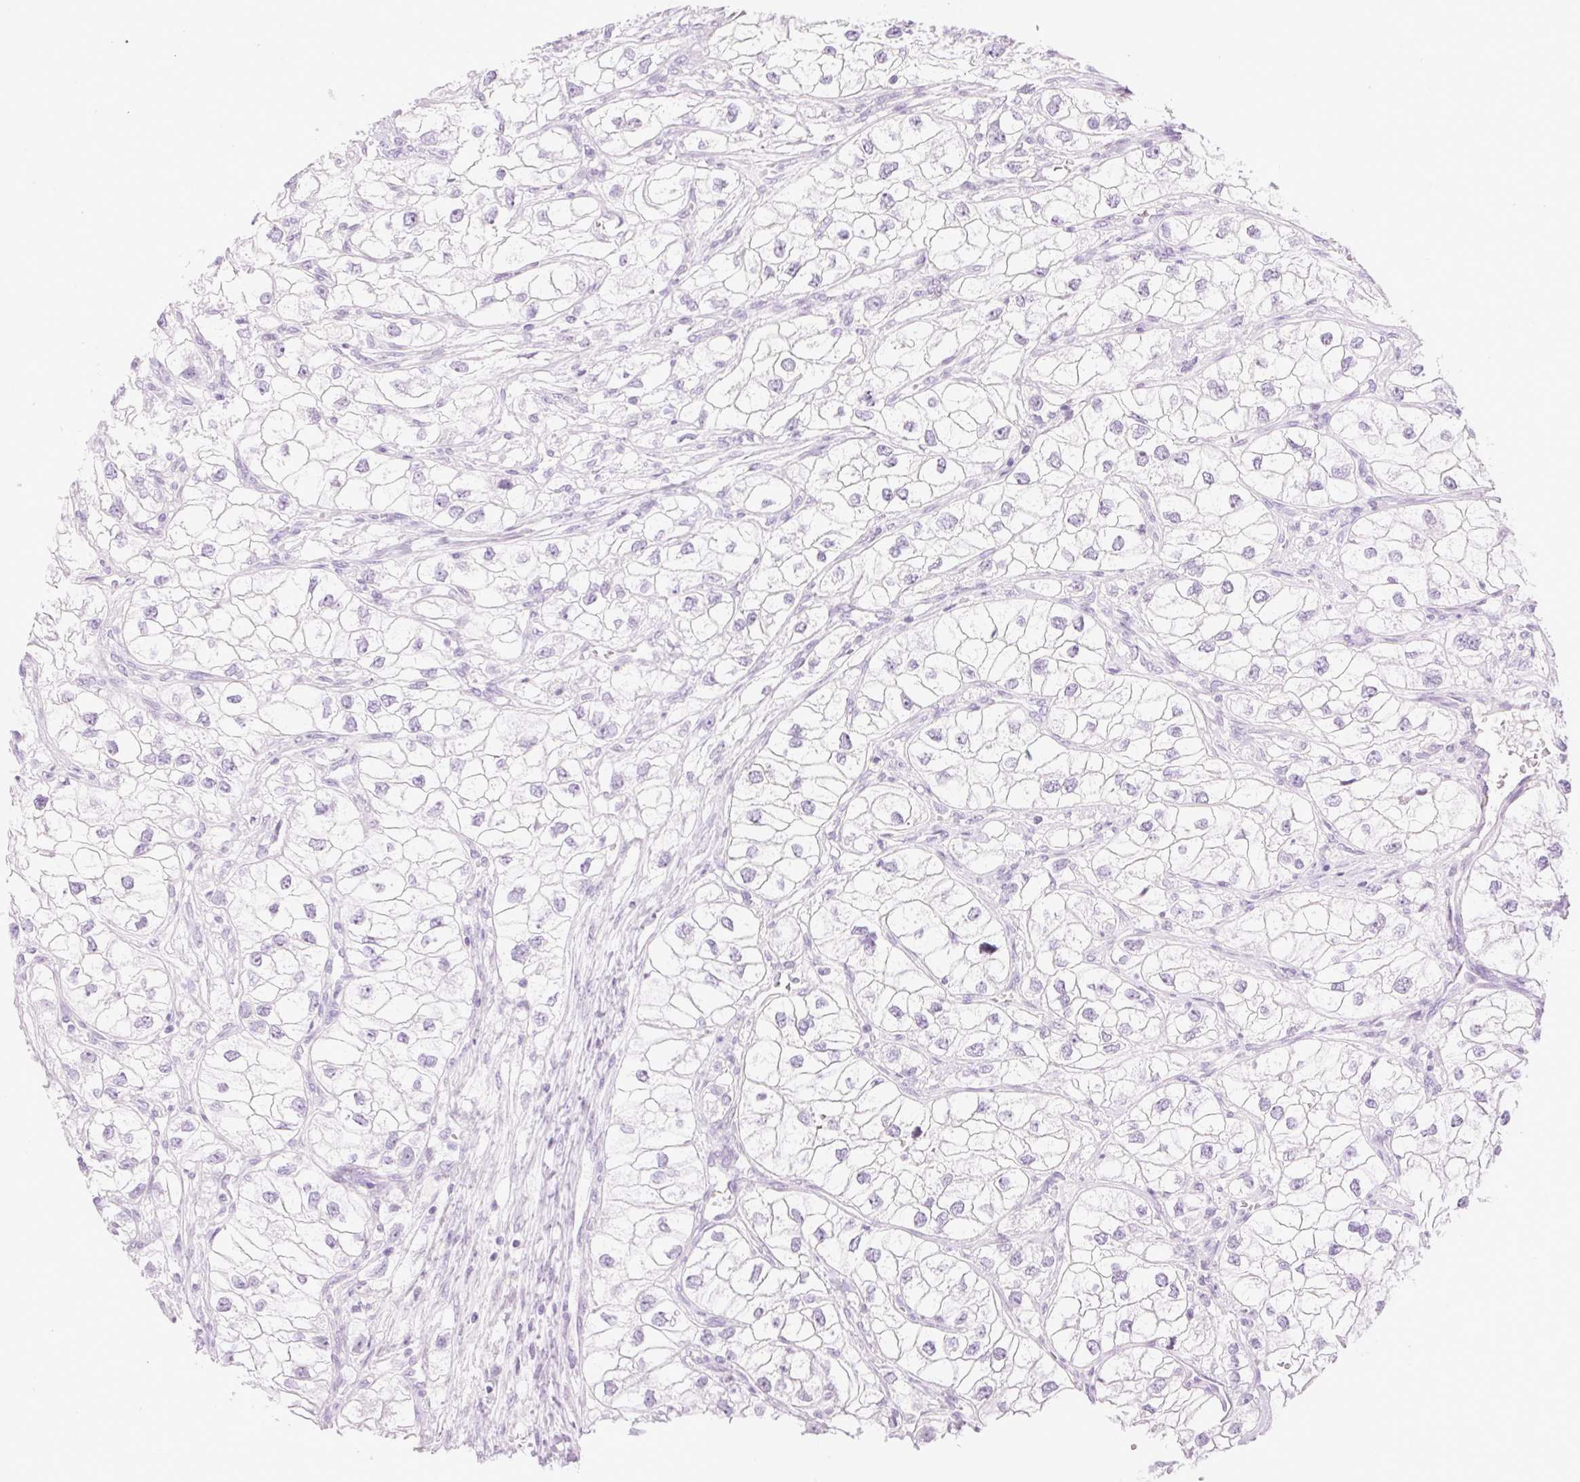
{"staining": {"intensity": "negative", "quantity": "none", "location": "none"}, "tissue": "renal cancer", "cell_type": "Tumor cells", "image_type": "cancer", "snomed": [{"axis": "morphology", "description": "Adenocarcinoma, NOS"}, {"axis": "topography", "description": "Kidney"}], "caption": "Immunohistochemistry photomicrograph of human renal cancer (adenocarcinoma) stained for a protein (brown), which shows no expression in tumor cells.", "gene": "SP140L", "patient": {"sex": "male", "age": 59}}